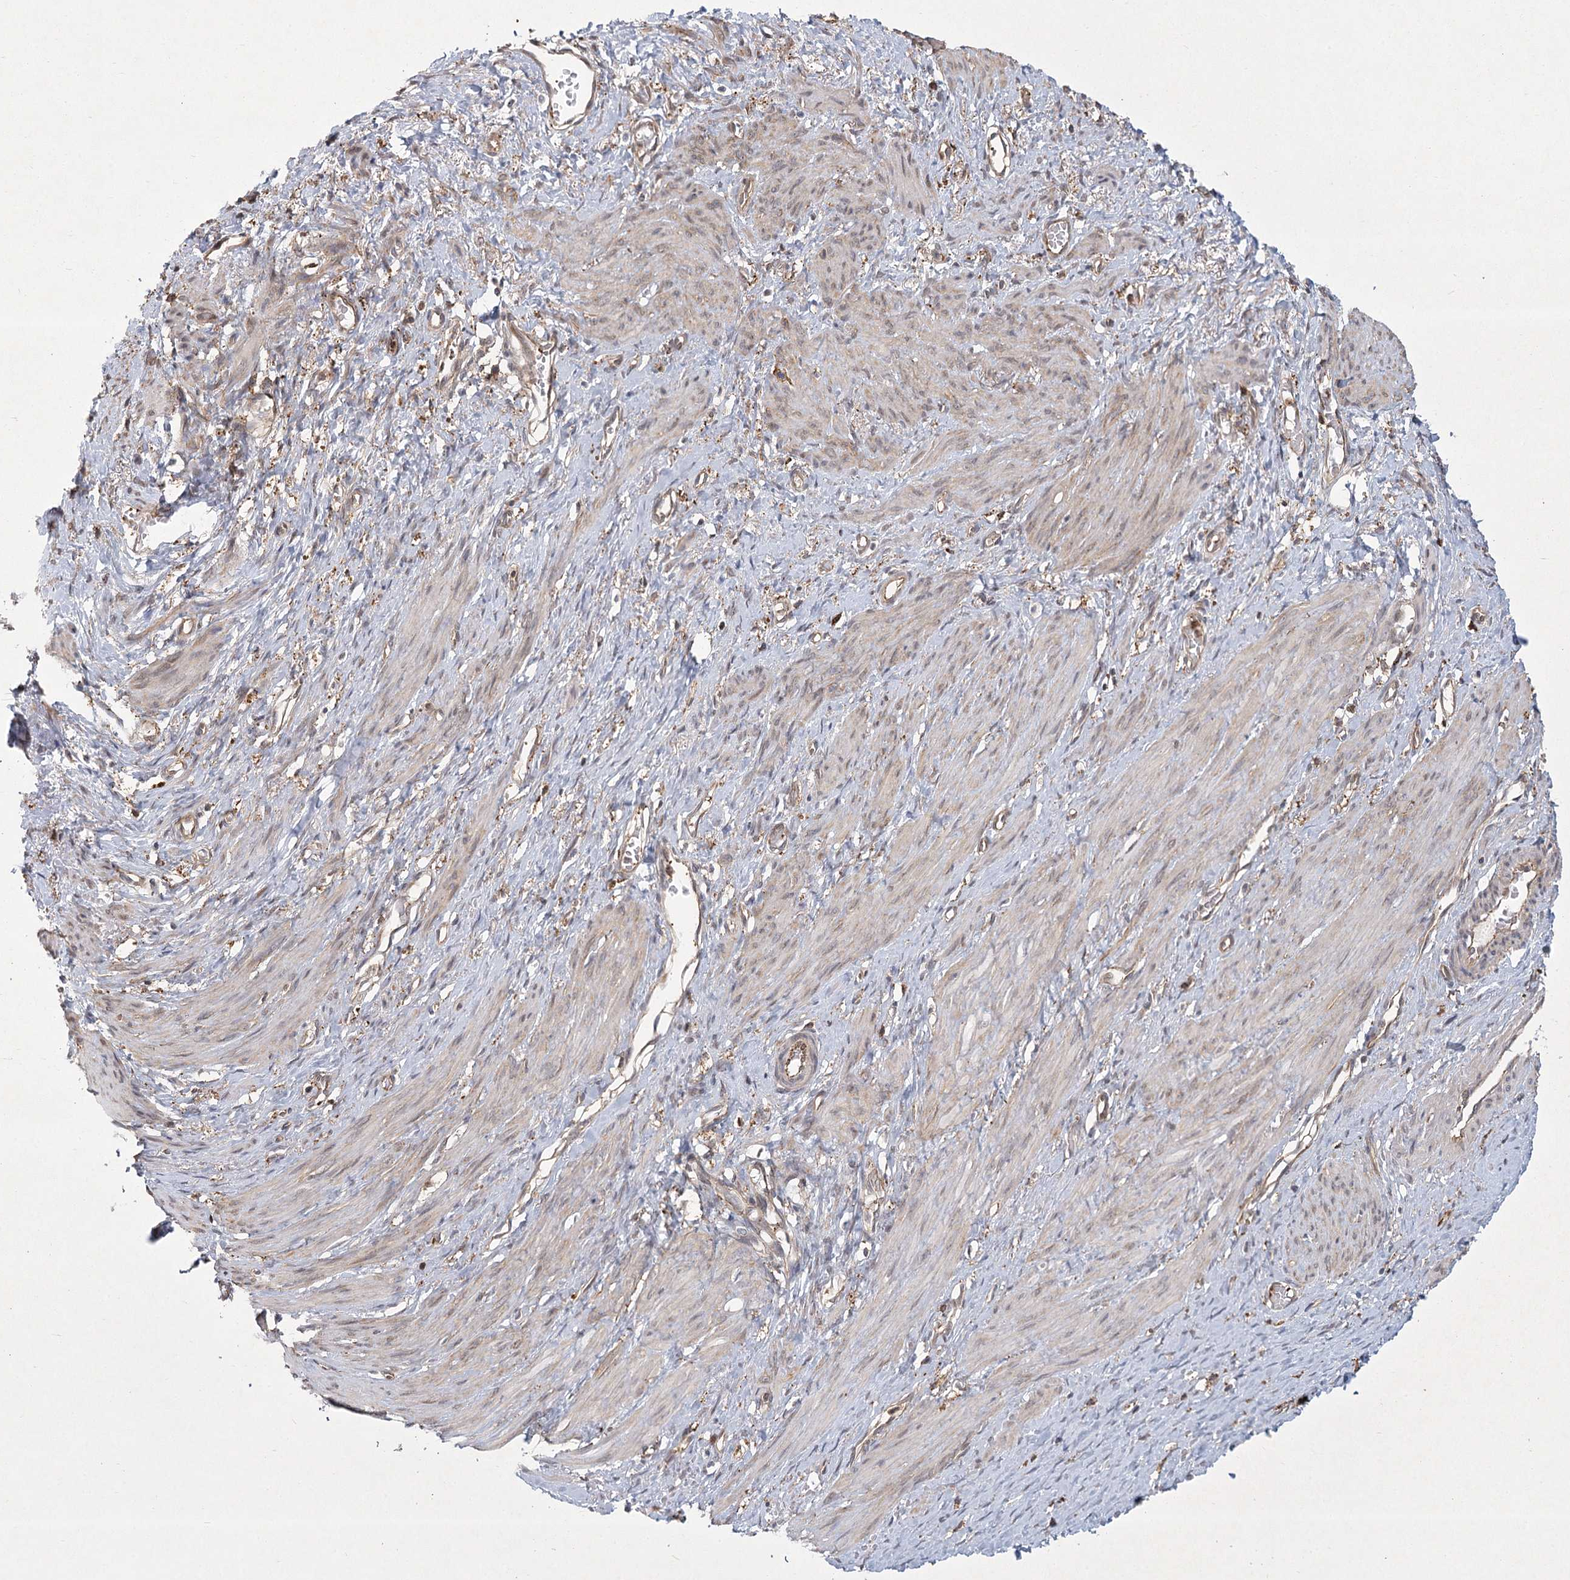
{"staining": {"intensity": "weak", "quantity": "25%-75%", "location": "cytoplasmic/membranous"}, "tissue": "smooth muscle", "cell_type": "Smooth muscle cells", "image_type": "normal", "snomed": [{"axis": "morphology", "description": "Normal tissue, NOS"}, {"axis": "topography", "description": "Endometrium"}], "caption": "The image displays immunohistochemical staining of normal smooth muscle. There is weak cytoplasmic/membranous expression is seen in about 25%-75% of smooth muscle cells.", "gene": "MEPE", "patient": {"sex": "female", "age": 33}}